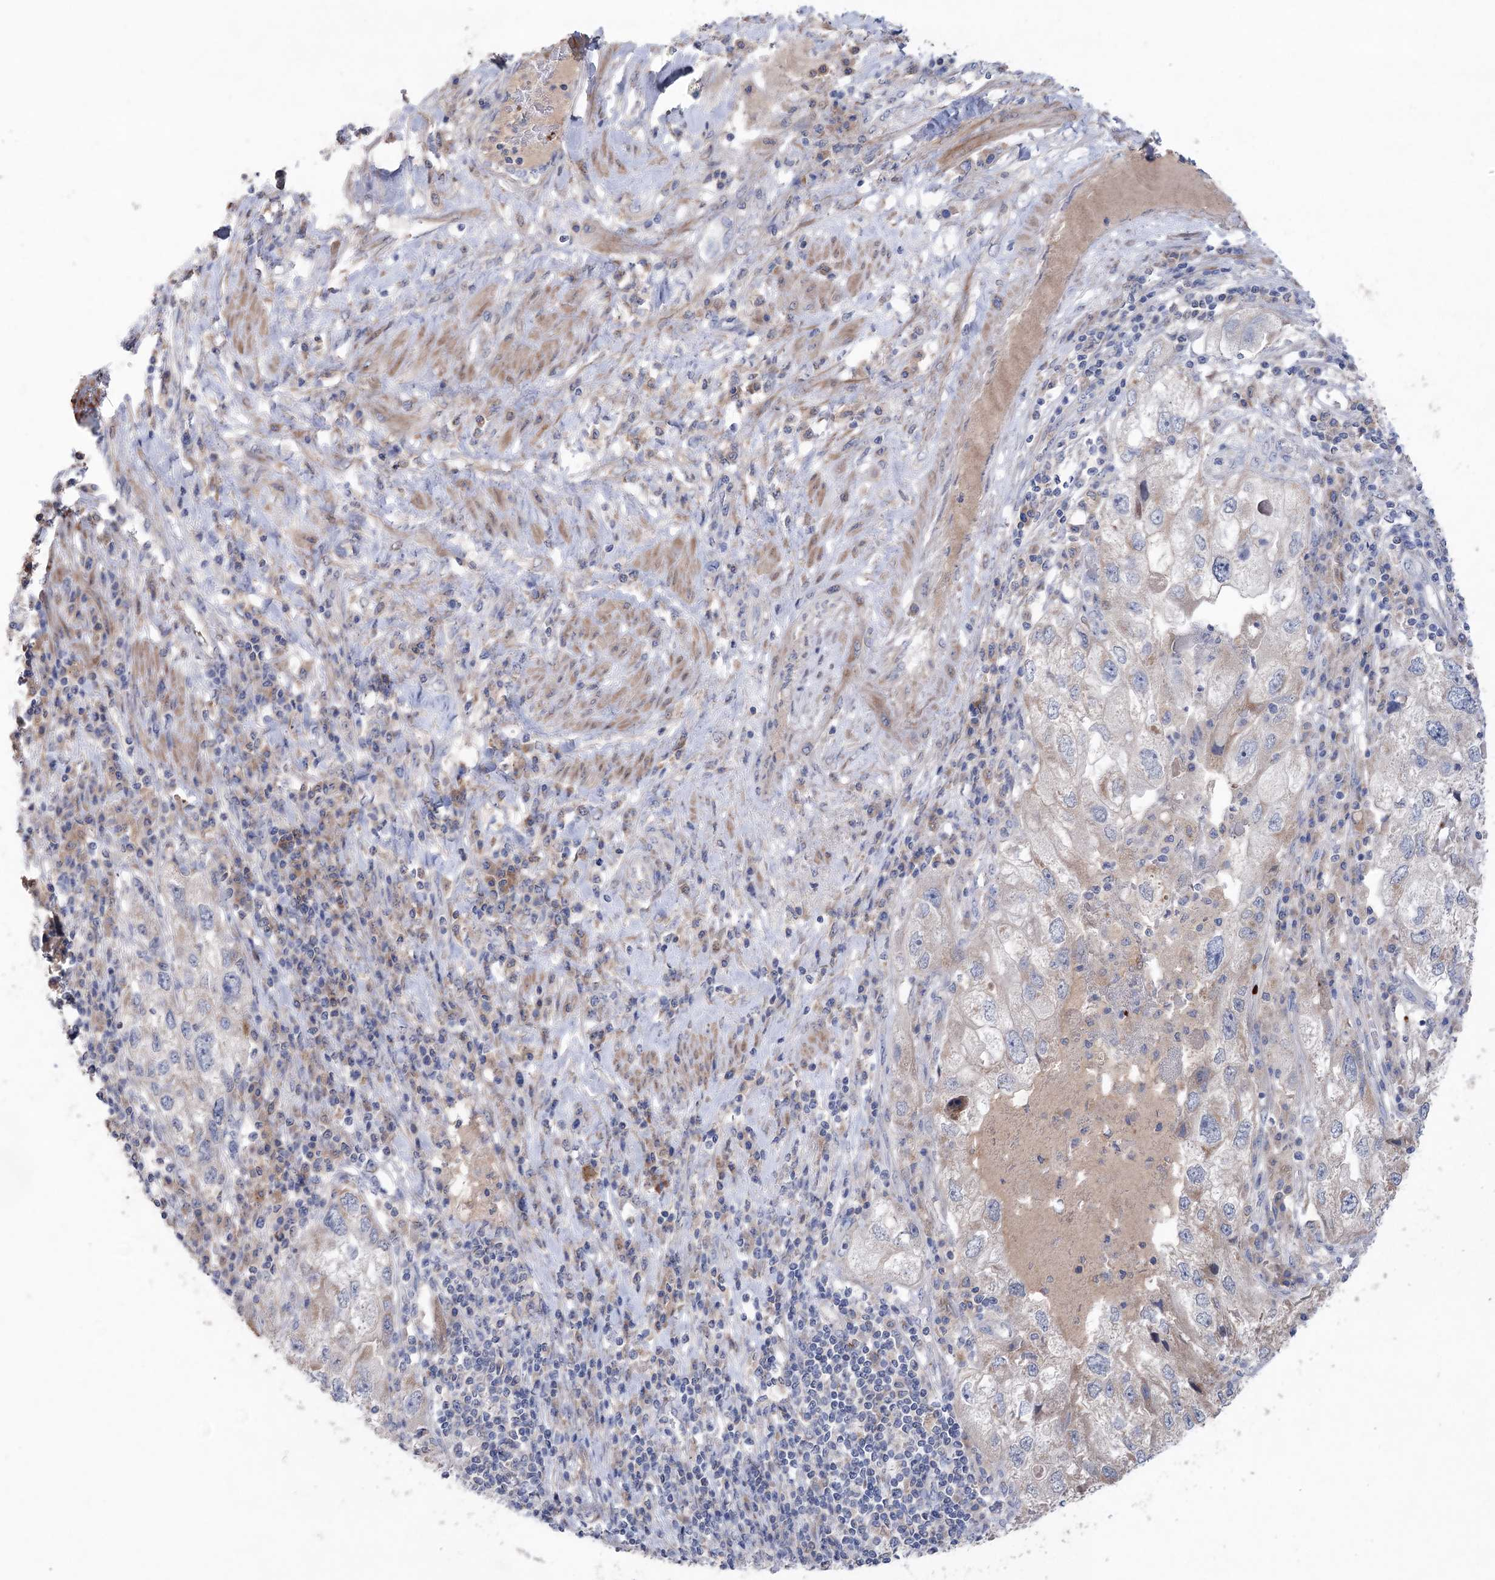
{"staining": {"intensity": "weak", "quantity": "<25%", "location": "cytoplasmic/membranous"}, "tissue": "endometrial cancer", "cell_type": "Tumor cells", "image_type": "cancer", "snomed": [{"axis": "morphology", "description": "Adenocarcinoma, NOS"}, {"axis": "topography", "description": "Endometrium"}], "caption": "IHC of human endometrial cancer demonstrates no positivity in tumor cells. (DAB (3,3'-diaminobenzidine) immunohistochemistry (IHC) with hematoxylin counter stain).", "gene": "MTCH2", "patient": {"sex": "female", "age": 49}}